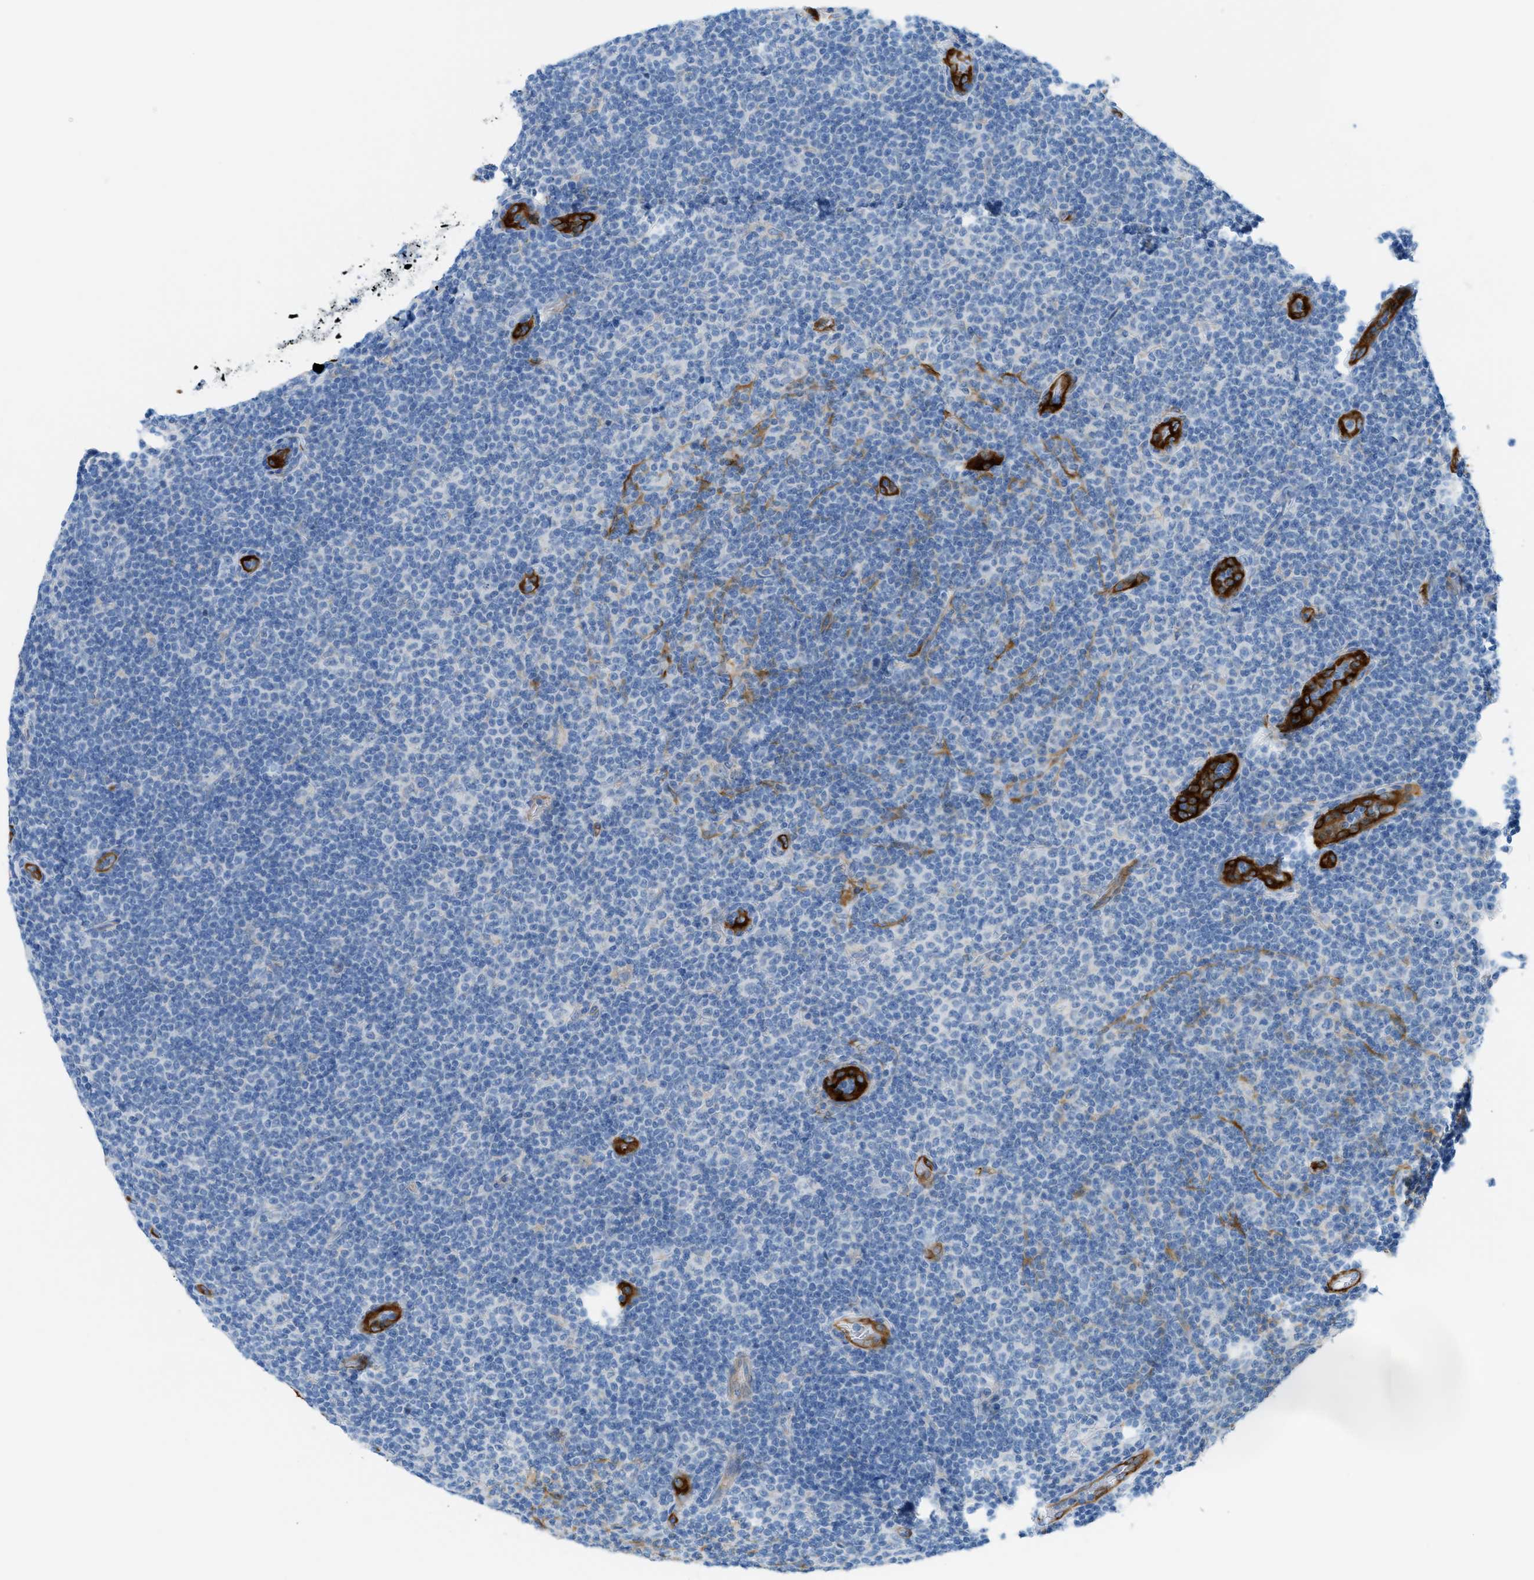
{"staining": {"intensity": "negative", "quantity": "none", "location": "none"}, "tissue": "lymphoma", "cell_type": "Tumor cells", "image_type": "cancer", "snomed": [{"axis": "morphology", "description": "Malignant lymphoma, non-Hodgkin's type, Low grade"}, {"axis": "topography", "description": "Lymph node"}], "caption": "An immunohistochemistry photomicrograph of lymphoma is shown. There is no staining in tumor cells of lymphoma.", "gene": "MYH11", "patient": {"sex": "male", "age": 83}}